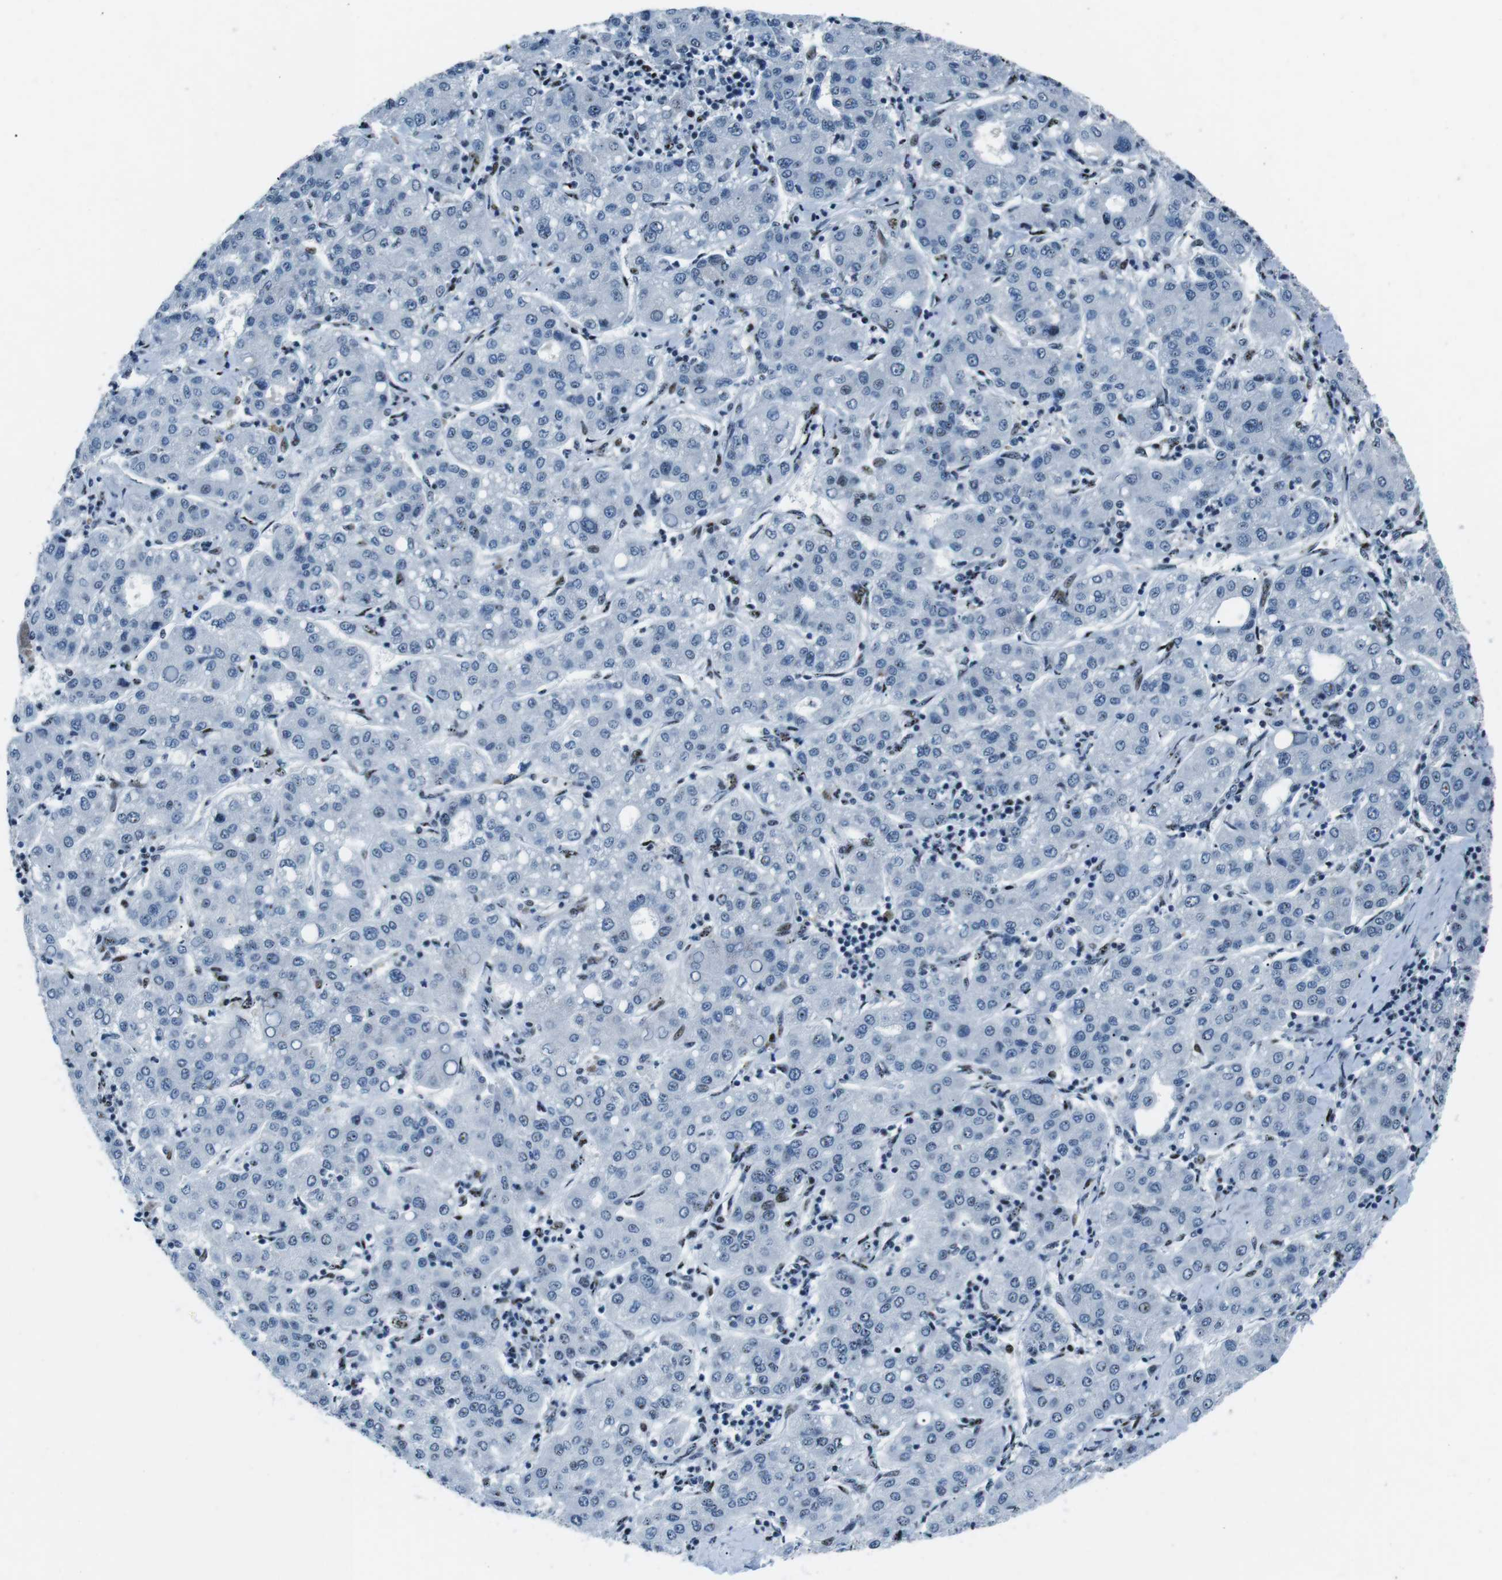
{"staining": {"intensity": "negative", "quantity": "none", "location": "none"}, "tissue": "liver cancer", "cell_type": "Tumor cells", "image_type": "cancer", "snomed": [{"axis": "morphology", "description": "Carcinoma, Hepatocellular, NOS"}, {"axis": "topography", "description": "Liver"}], "caption": "An immunohistochemistry (IHC) photomicrograph of liver hepatocellular carcinoma is shown. There is no staining in tumor cells of liver hepatocellular carcinoma.", "gene": "PML", "patient": {"sex": "male", "age": 65}}